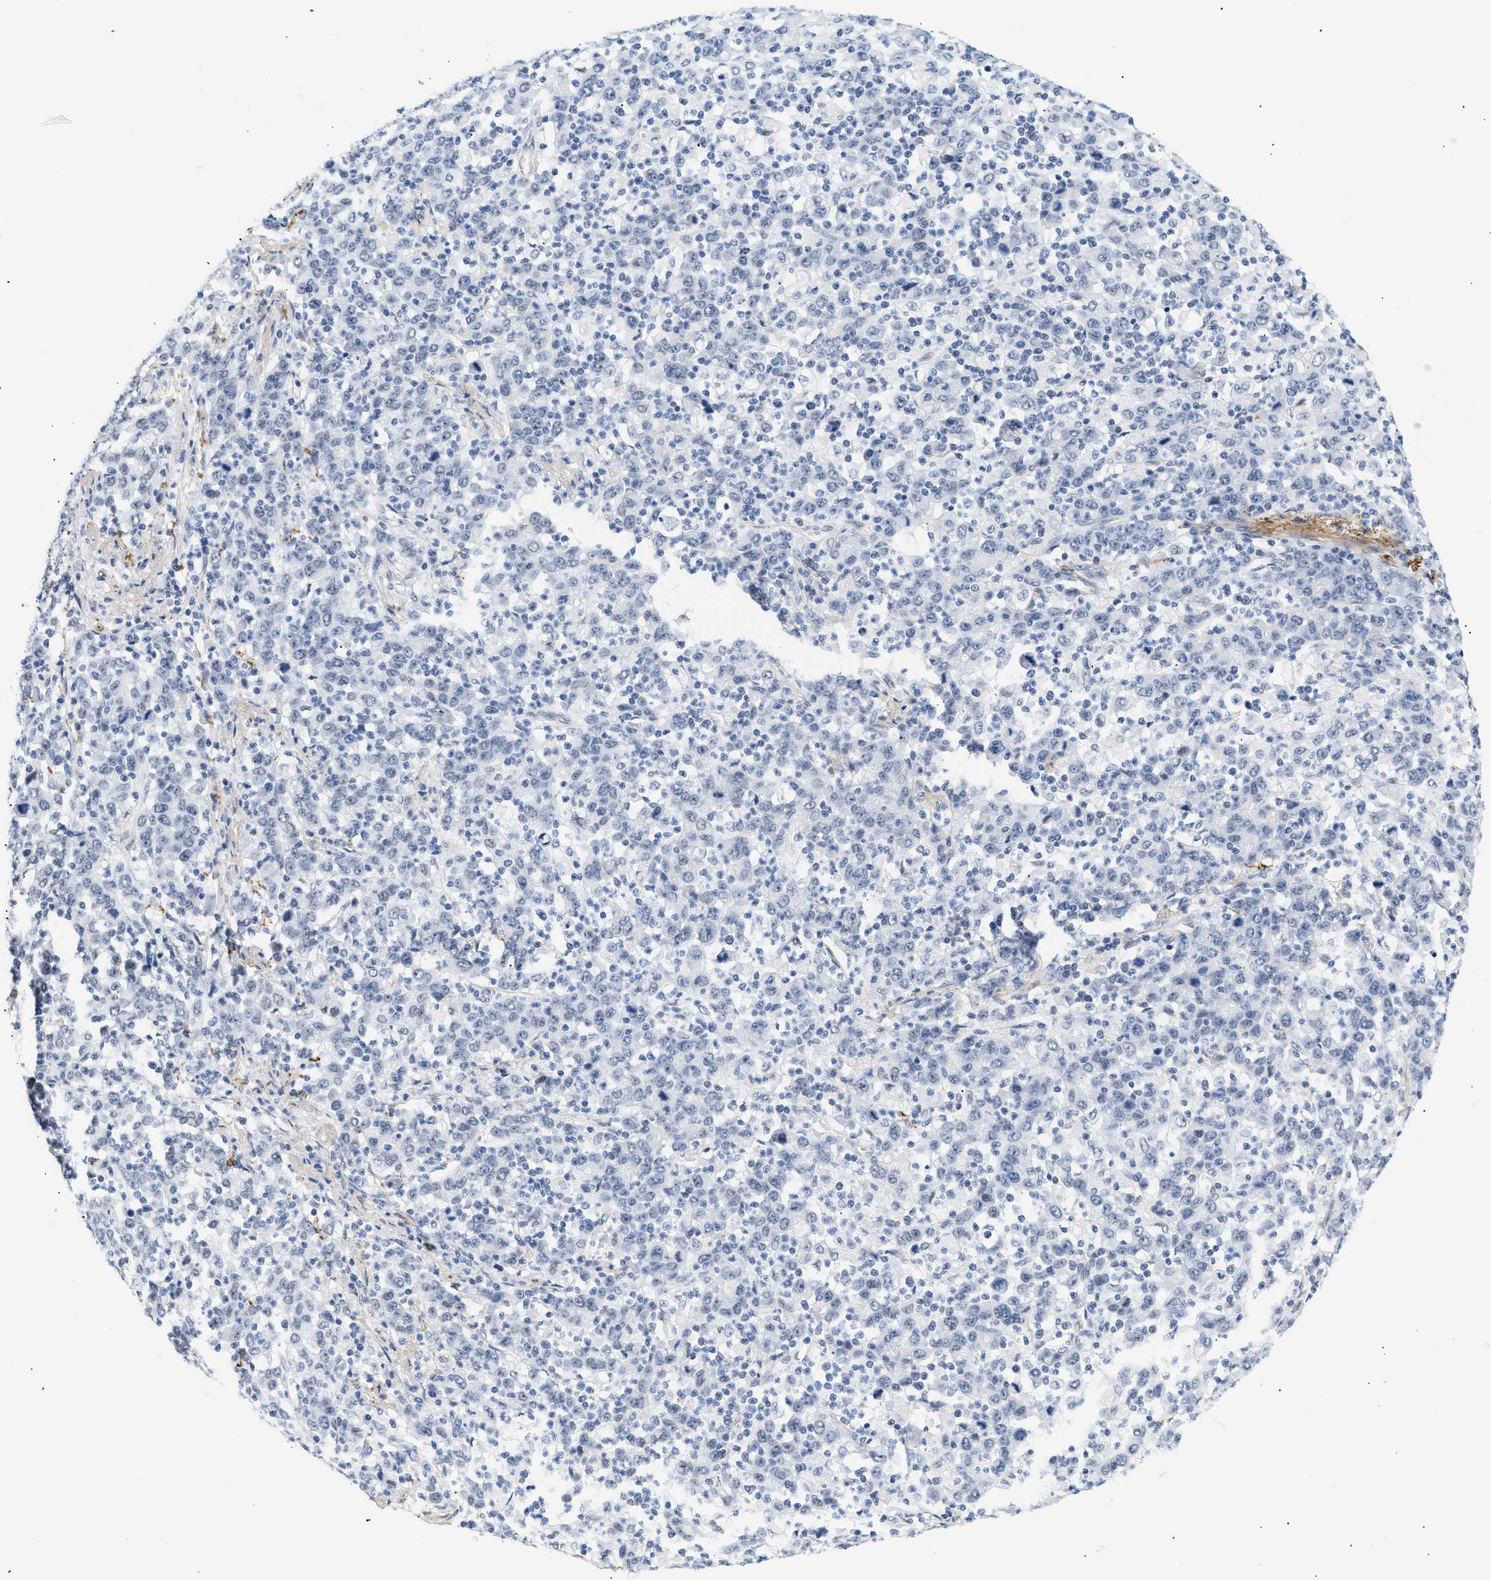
{"staining": {"intensity": "negative", "quantity": "none", "location": "none"}, "tissue": "stomach cancer", "cell_type": "Tumor cells", "image_type": "cancer", "snomed": [{"axis": "morphology", "description": "Adenocarcinoma, NOS"}, {"axis": "topography", "description": "Stomach, upper"}], "caption": "Immunohistochemistry (IHC) of human stomach cancer (adenocarcinoma) displays no staining in tumor cells. (DAB (3,3'-diaminobenzidine) immunohistochemistry (IHC) with hematoxylin counter stain).", "gene": "ELN", "patient": {"sex": "male", "age": 69}}